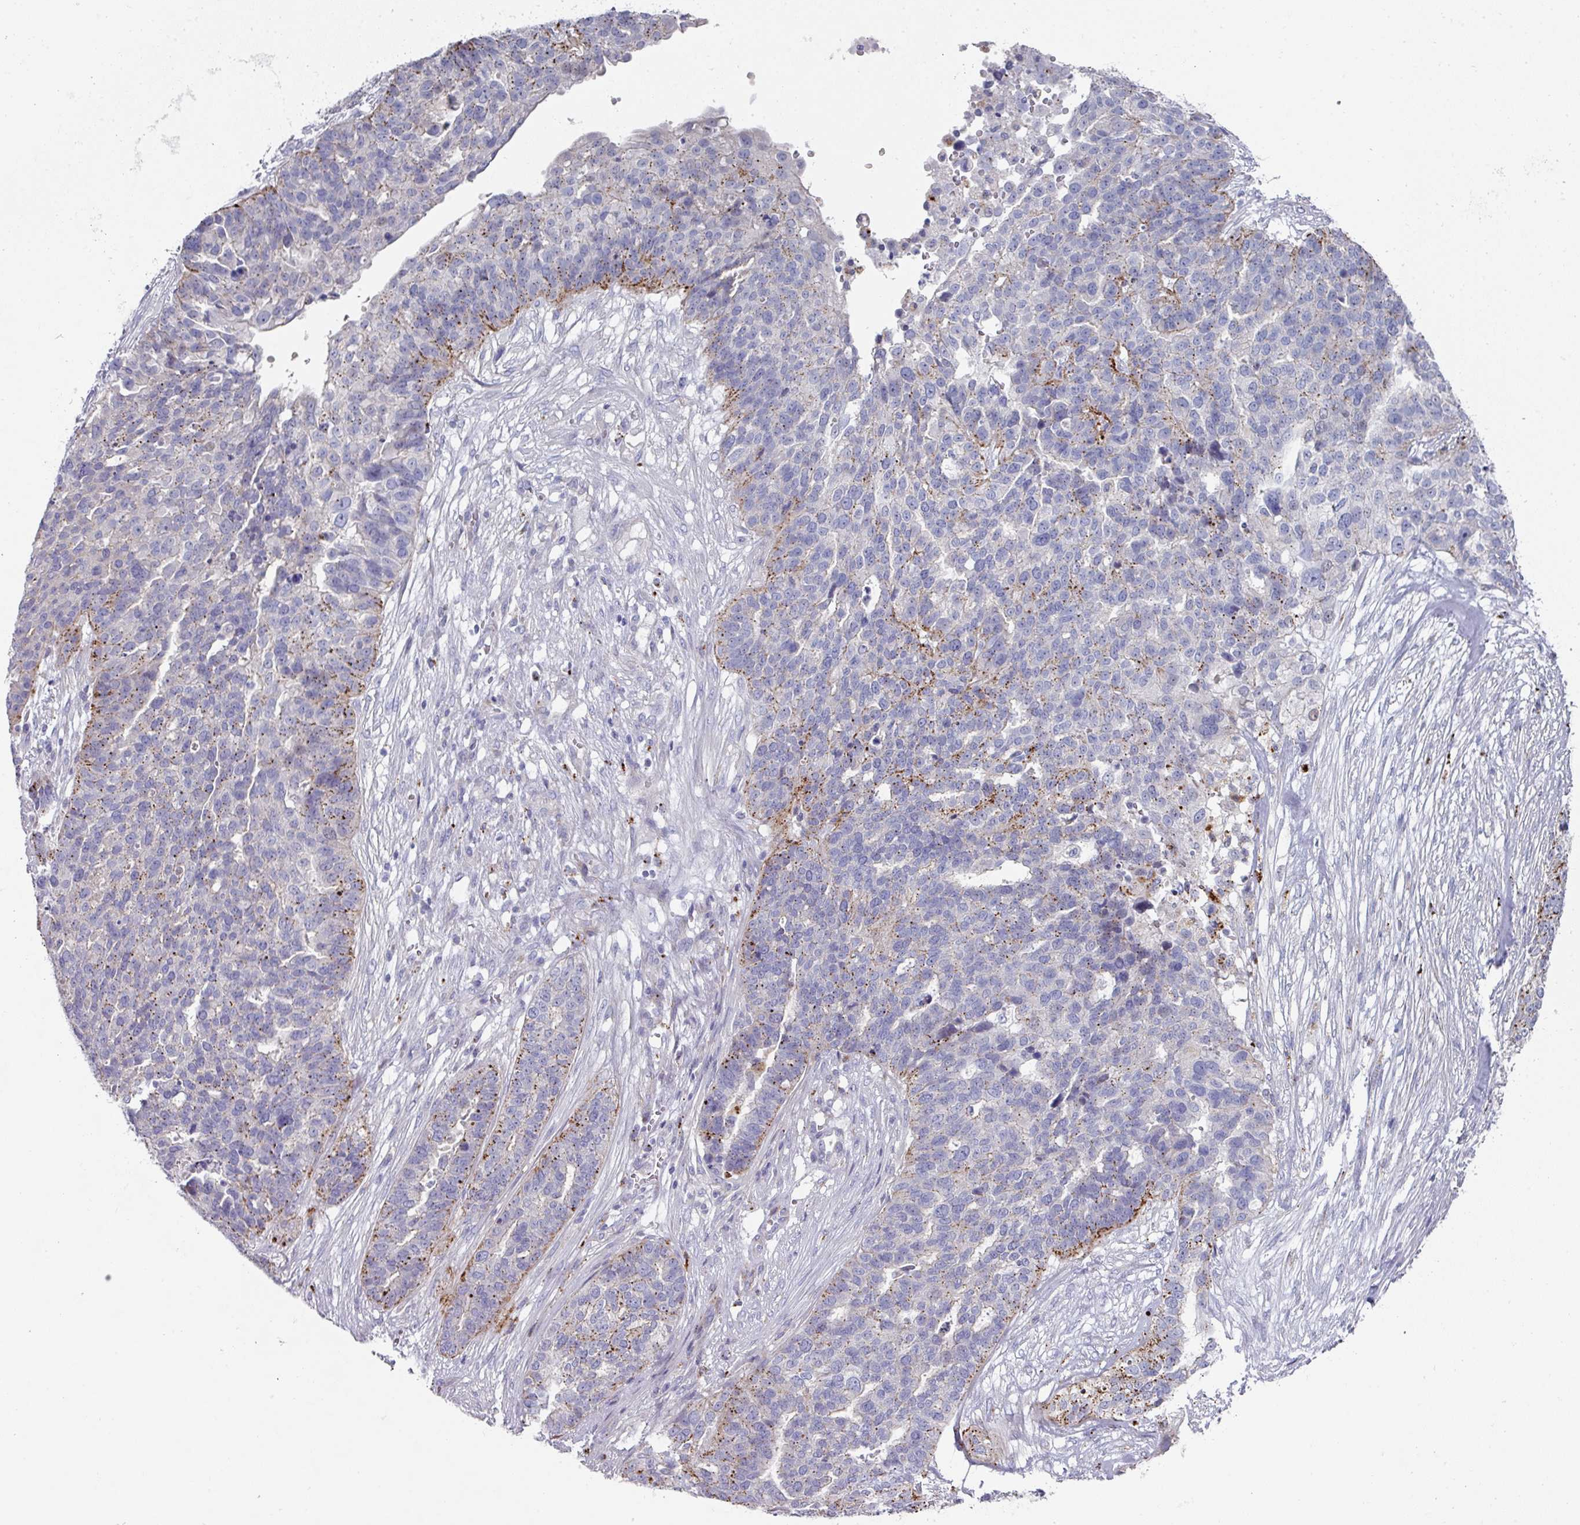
{"staining": {"intensity": "strong", "quantity": "<25%", "location": "cytoplasmic/membranous"}, "tissue": "ovarian cancer", "cell_type": "Tumor cells", "image_type": "cancer", "snomed": [{"axis": "morphology", "description": "Cystadenocarcinoma, serous, NOS"}, {"axis": "topography", "description": "Ovary"}], "caption": "Strong cytoplasmic/membranous expression for a protein is present in about <25% of tumor cells of serous cystadenocarcinoma (ovarian) using immunohistochemistry.", "gene": "NT5C1A", "patient": {"sex": "female", "age": 59}}